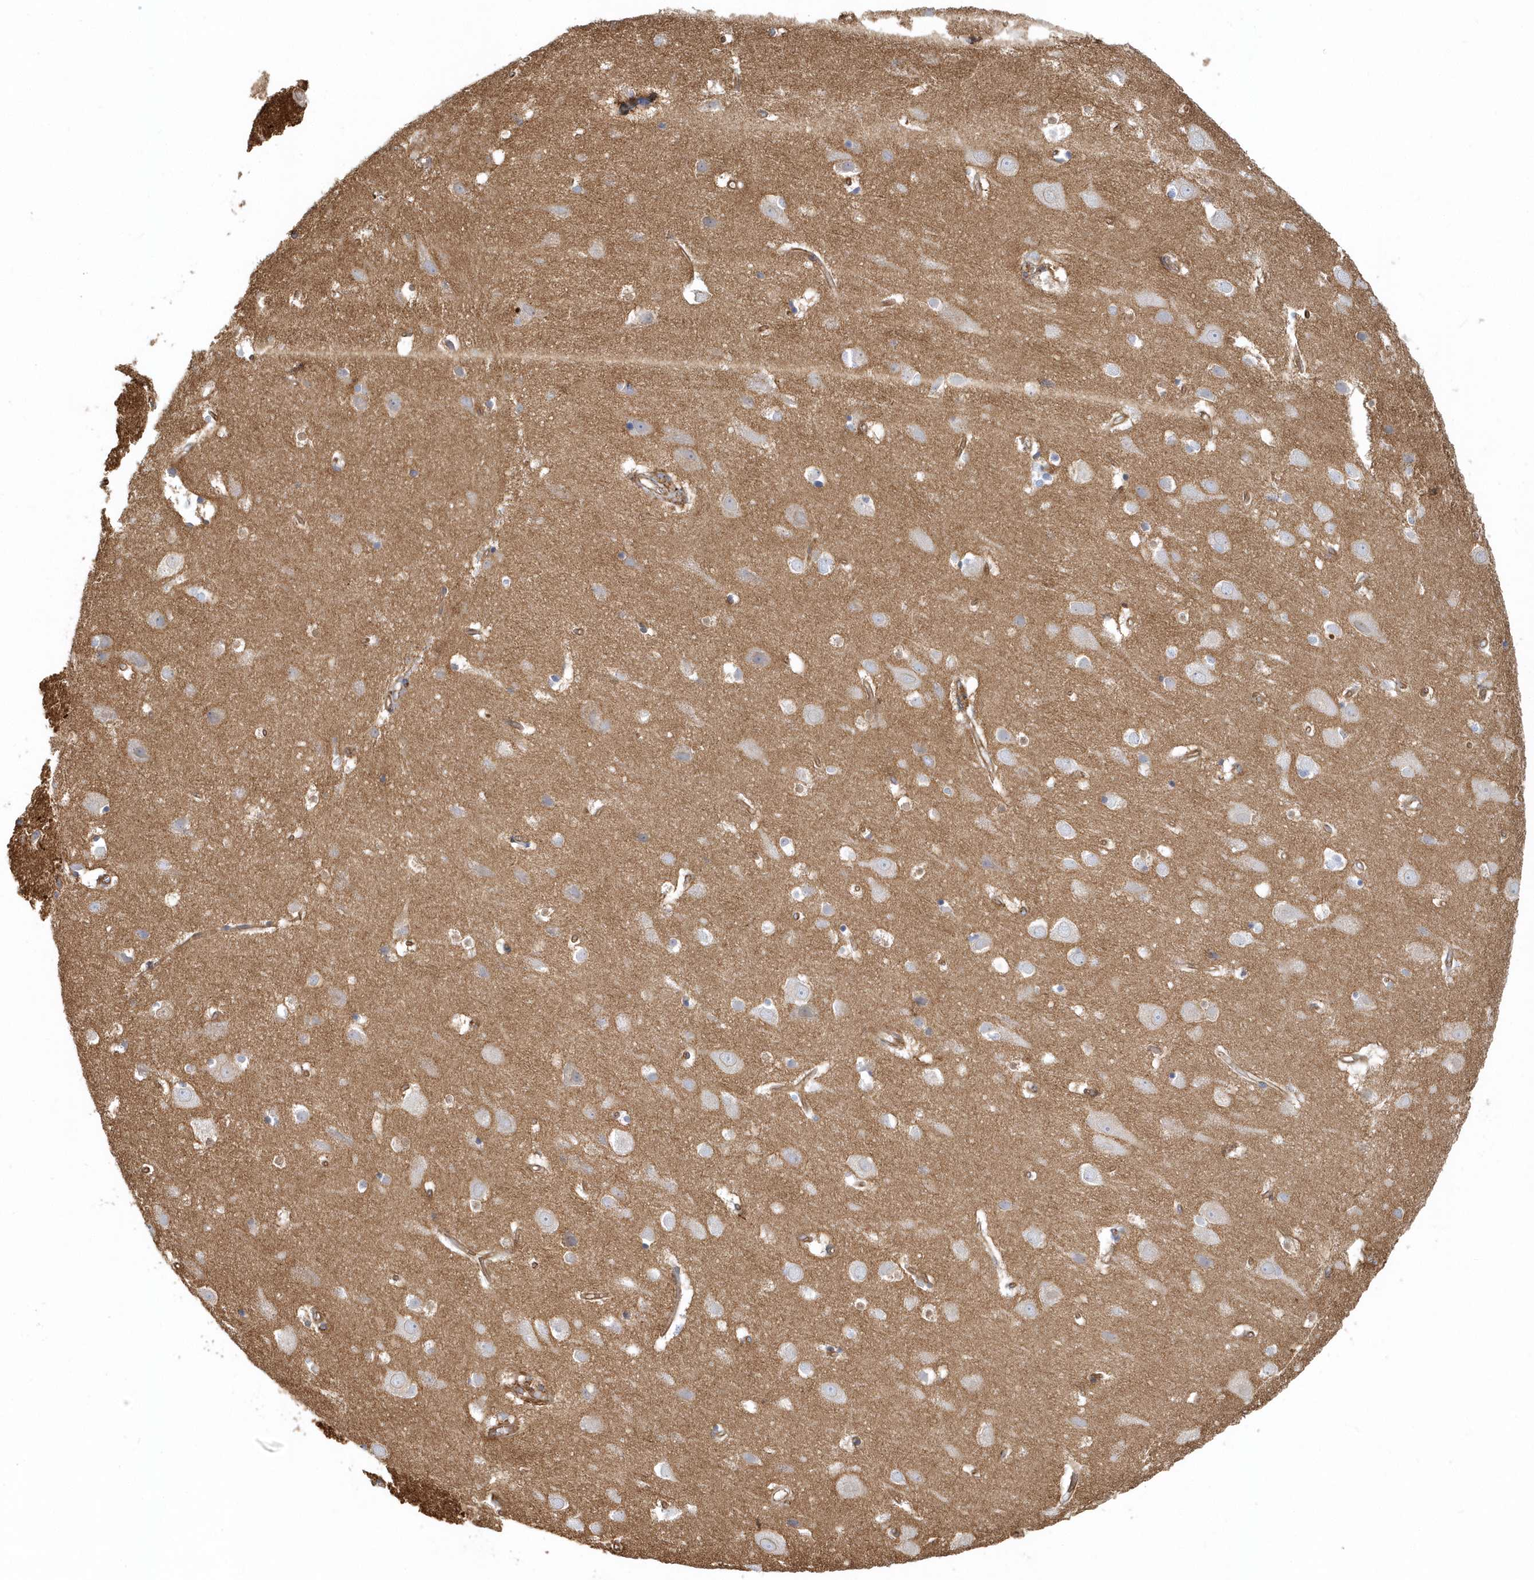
{"staining": {"intensity": "weak", "quantity": ">75%", "location": "cytoplasmic/membranous"}, "tissue": "cerebral cortex", "cell_type": "Endothelial cells", "image_type": "normal", "snomed": [{"axis": "morphology", "description": "Normal tissue, NOS"}, {"axis": "topography", "description": "Cerebral cortex"}], "caption": "DAB immunohistochemical staining of unremarkable cerebral cortex displays weak cytoplasmic/membranous protein staining in approximately >75% of endothelial cells. The staining was performed using DAB (3,3'-diaminobenzidine) to visualize the protein expression in brown, while the nuclei were stained in blue with hematoxylin (Magnification: 20x).", "gene": "DNAH1", "patient": {"sex": "male", "age": 54}}